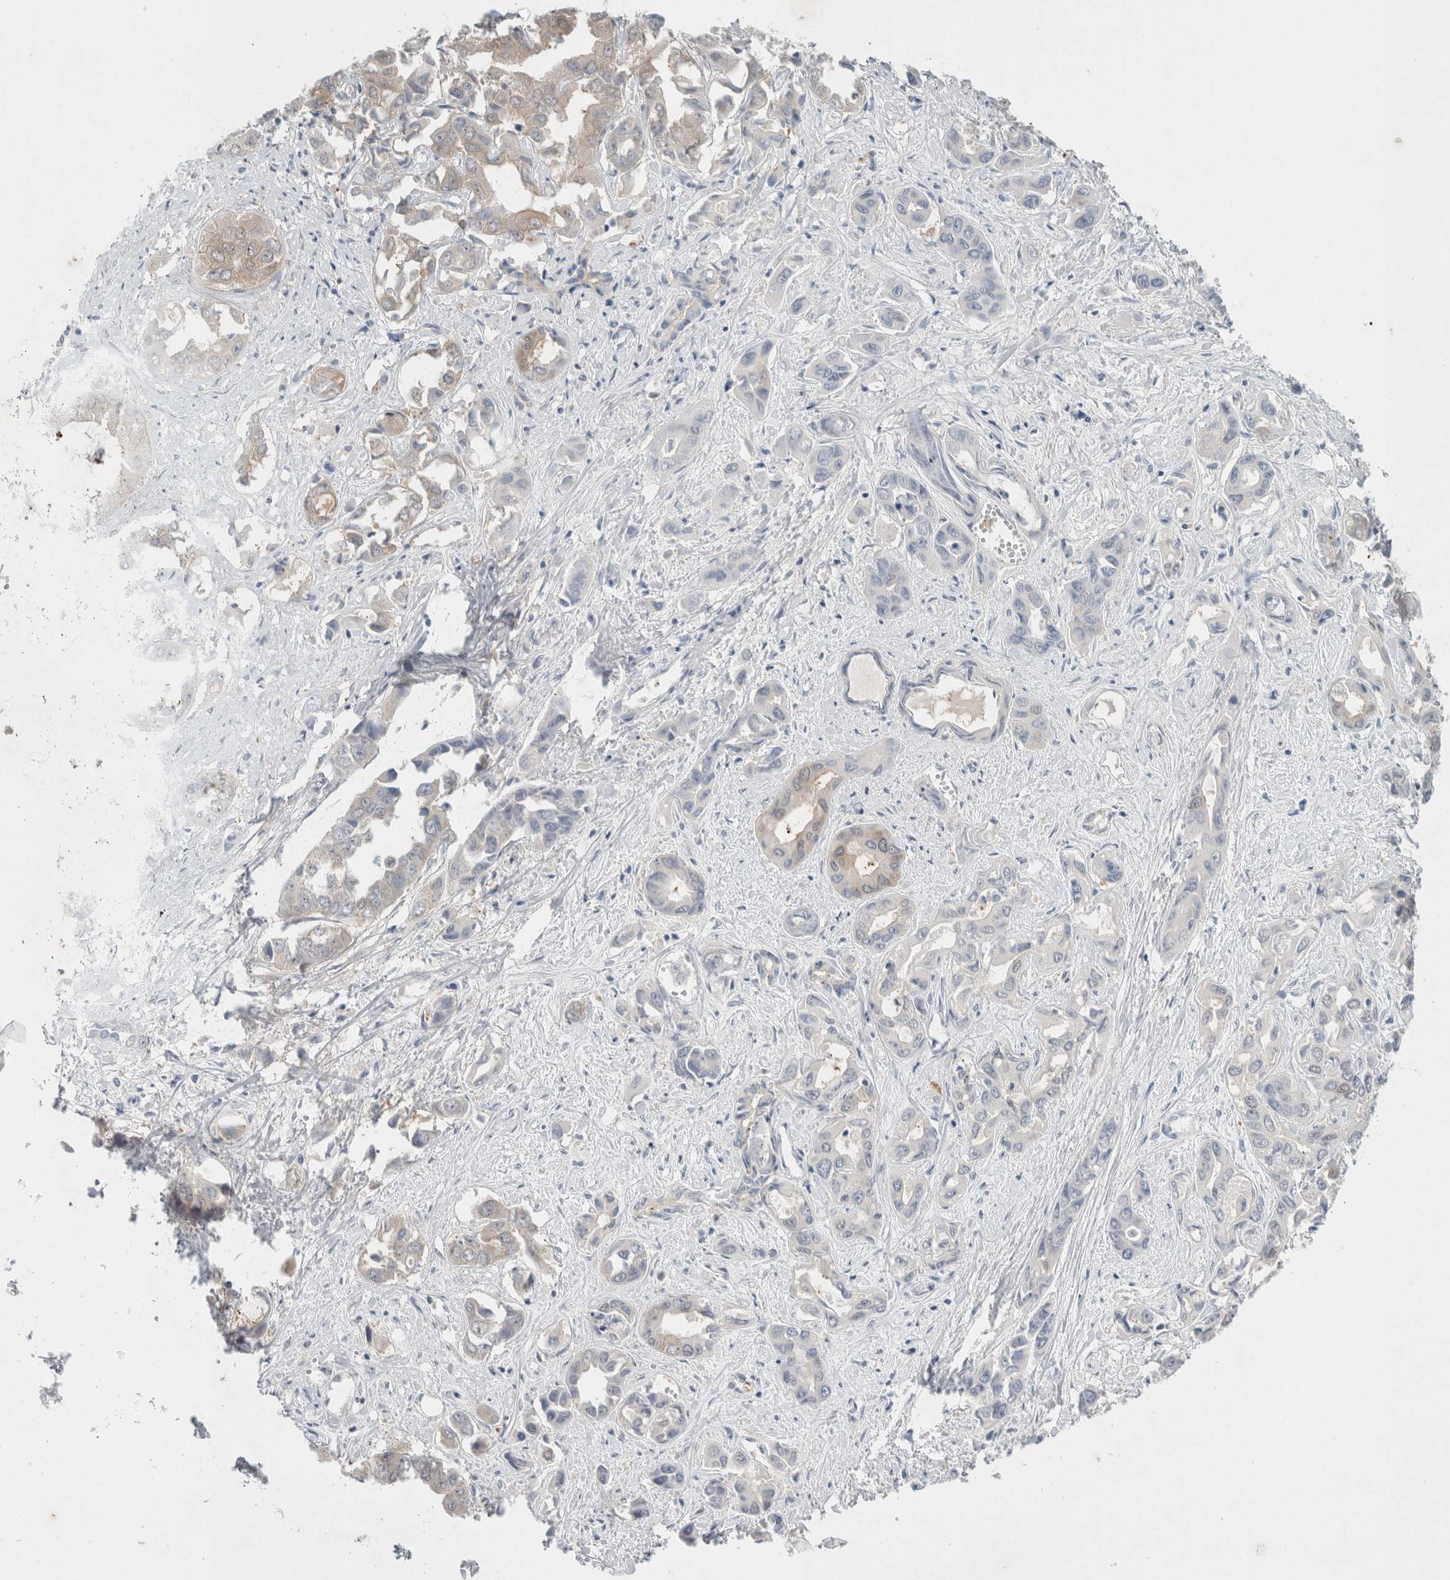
{"staining": {"intensity": "weak", "quantity": "25%-75%", "location": "cytoplasmic/membranous"}, "tissue": "liver cancer", "cell_type": "Tumor cells", "image_type": "cancer", "snomed": [{"axis": "morphology", "description": "Cholangiocarcinoma"}, {"axis": "topography", "description": "Liver"}], "caption": "Immunohistochemical staining of liver cancer (cholangiocarcinoma) reveals low levels of weak cytoplasmic/membranous staining in about 25%-75% of tumor cells. Ihc stains the protein in brown and the nuclei are stained blue.", "gene": "CASP6", "patient": {"sex": "female", "age": 52}}